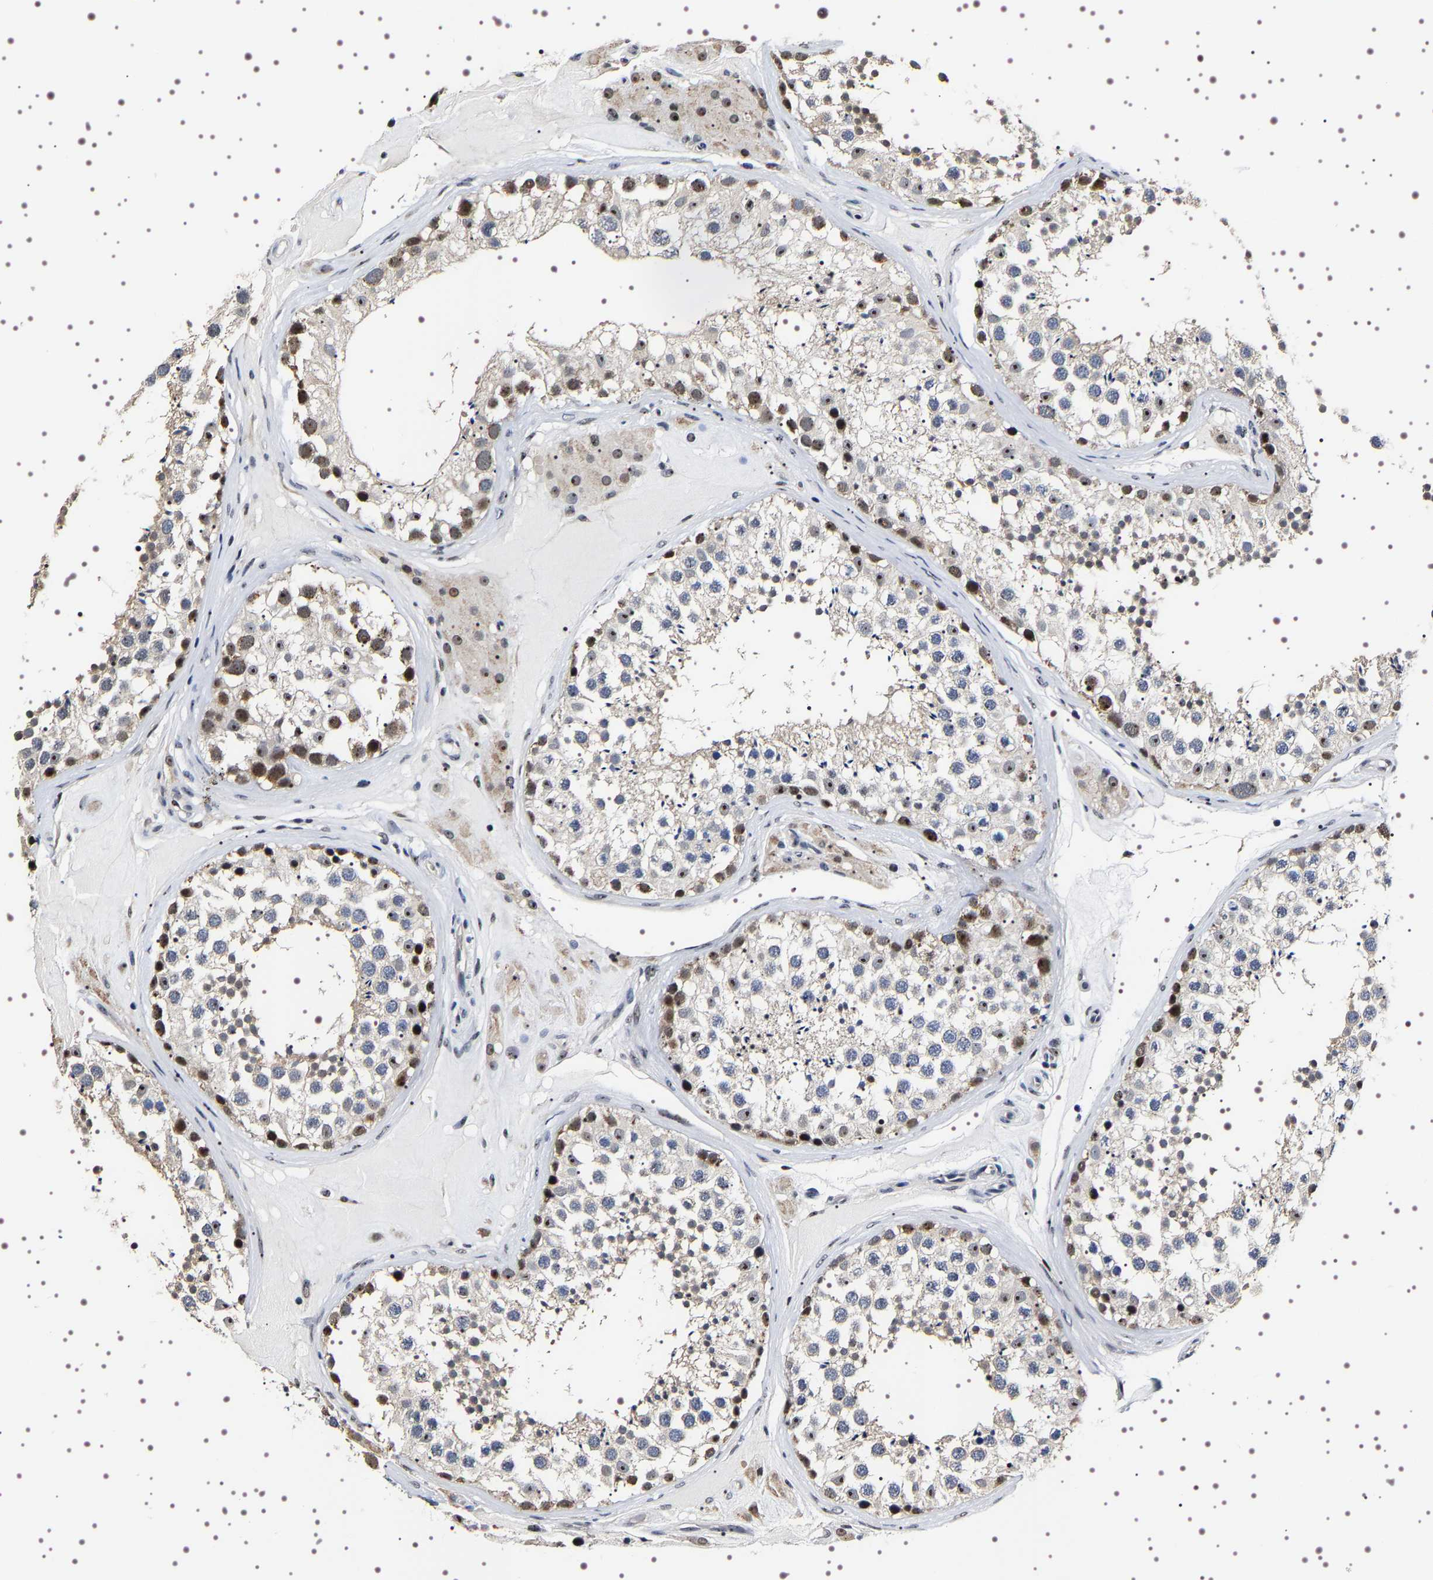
{"staining": {"intensity": "moderate", "quantity": "25%-75%", "location": "nuclear"}, "tissue": "testis", "cell_type": "Cells in seminiferous ducts", "image_type": "normal", "snomed": [{"axis": "morphology", "description": "Normal tissue, NOS"}, {"axis": "topography", "description": "Testis"}], "caption": "Immunohistochemical staining of normal testis exhibits medium levels of moderate nuclear expression in about 25%-75% of cells in seminiferous ducts.", "gene": "GNL3", "patient": {"sex": "male", "age": 46}}